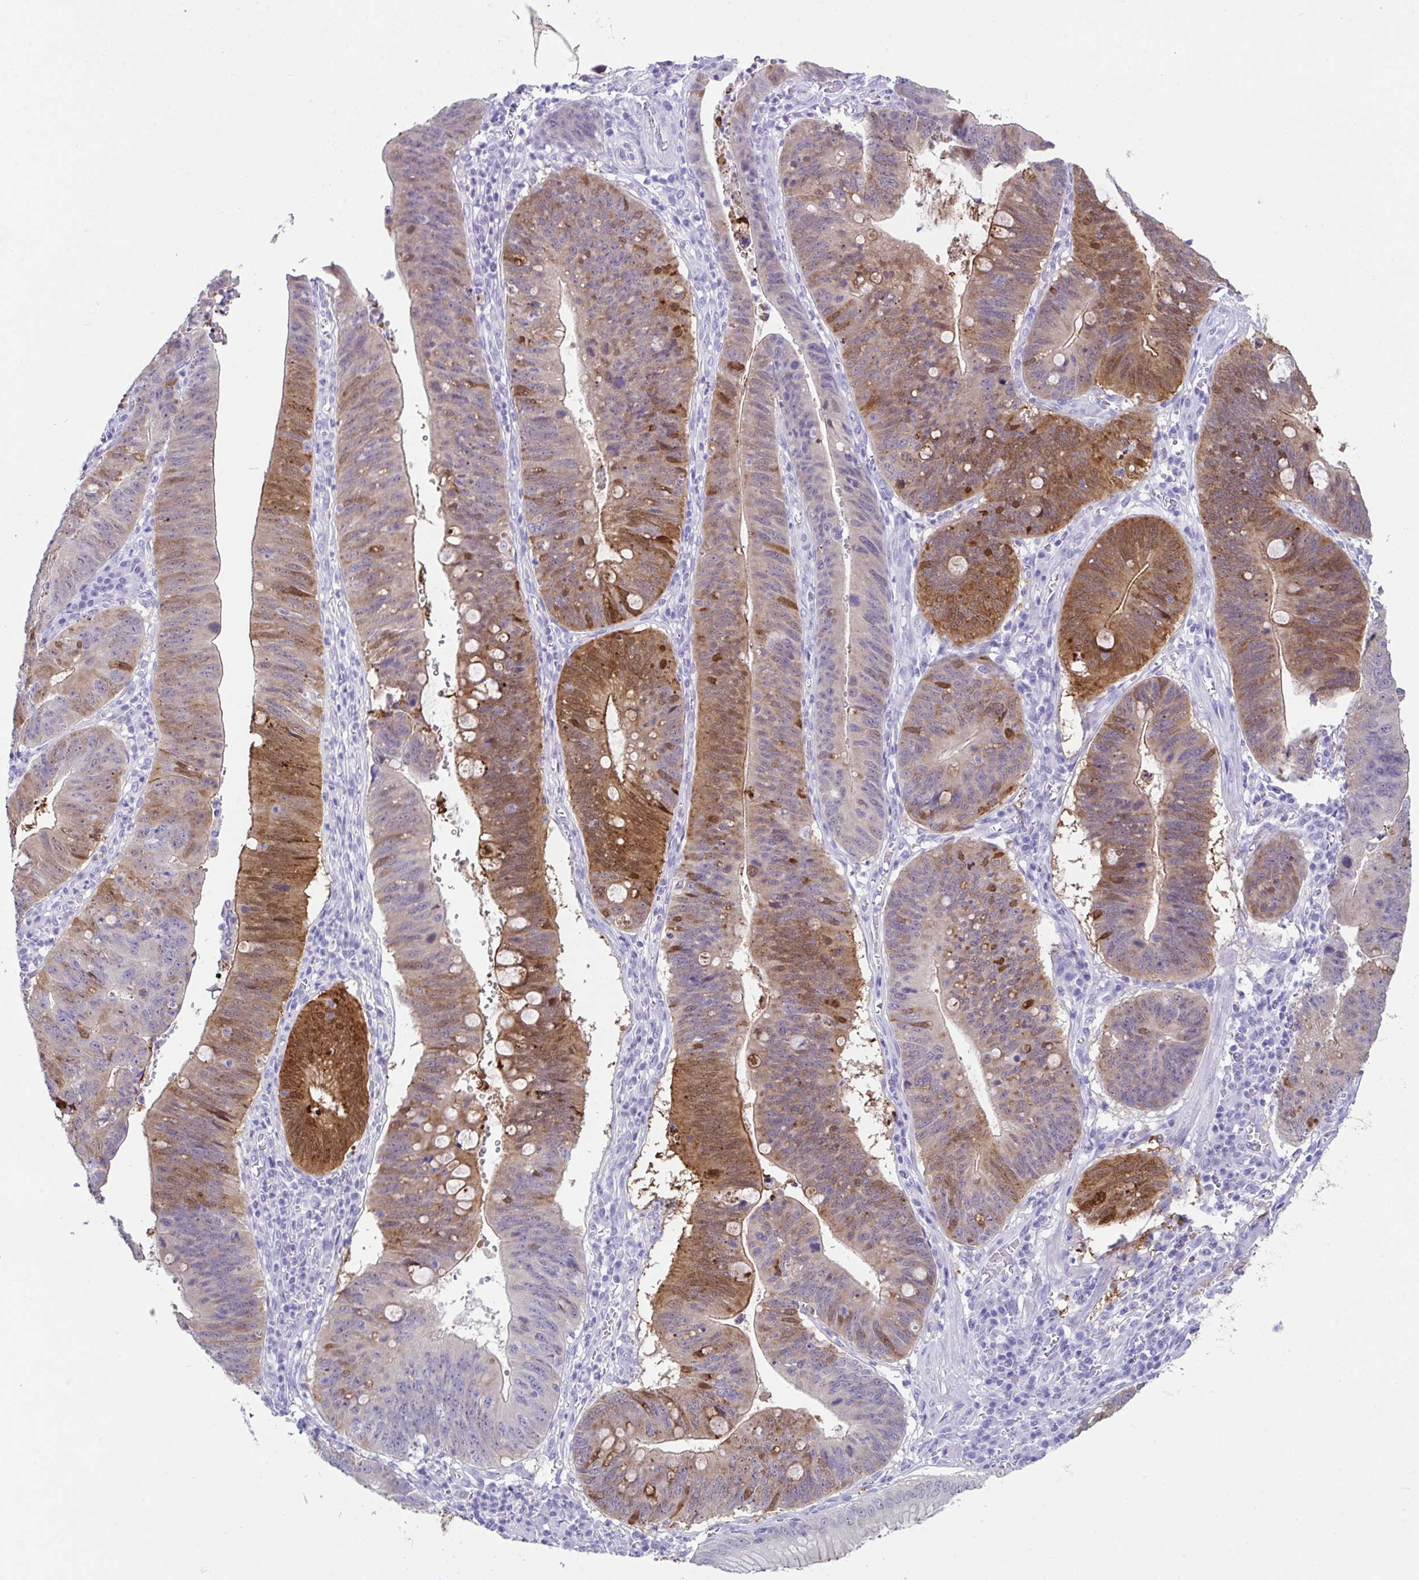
{"staining": {"intensity": "moderate", "quantity": "25%-75%", "location": "cytoplasmic/membranous"}, "tissue": "stomach cancer", "cell_type": "Tumor cells", "image_type": "cancer", "snomed": [{"axis": "morphology", "description": "Adenocarcinoma, NOS"}, {"axis": "topography", "description": "Stomach"}], "caption": "A photomicrograph showing moderate cytoplasmic/membranous positivity in approximately 25%-75% of tumor cells in stomach cancer, as visualized by brown immunohistochemical staining.", "gene": "LGALS4", "patient": {"sex": "male", "age": 59}}